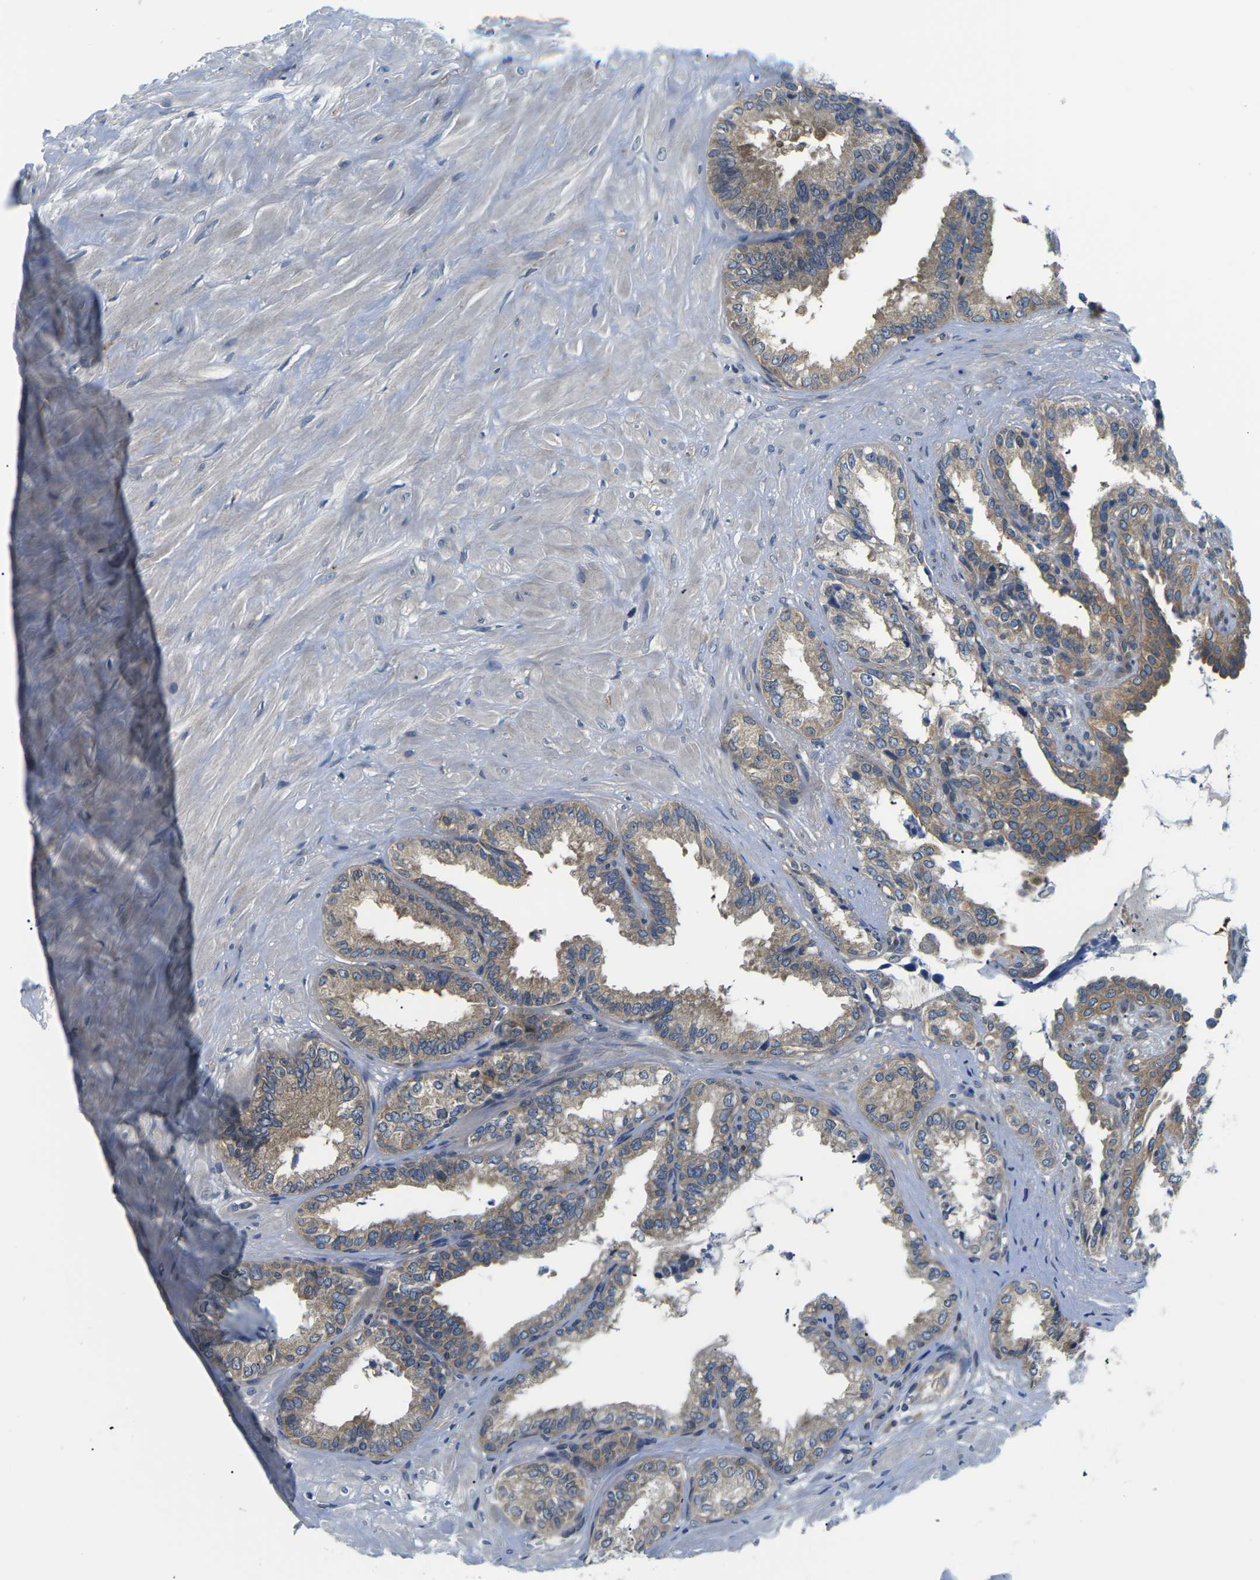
{"staining": {"intensity": "weak", "quantity": ">75%", "location": "cytoplasmic/membranous"}, "tissue": "seminal vesicle", "cell_type": "Glandular cells", "image_type": "normal", "snomed": [{"axis": "morphology", "description": "Normal tissue, NOS"}, {"axis": "topography", "description": "Seminal veicle"}], "caption": "IHC micrograph of unremarkable seminal vesicle: human seminal vesicle stained using immunohistochemistry reveals low levels of weak protein expression localized specifically in the cytoplasmic/membranous of glandular cells, appearing as a cytoplasmic/membranous brown color.", "gene": "GSK3B", "patient": {"sex": "male", "age": 64}}